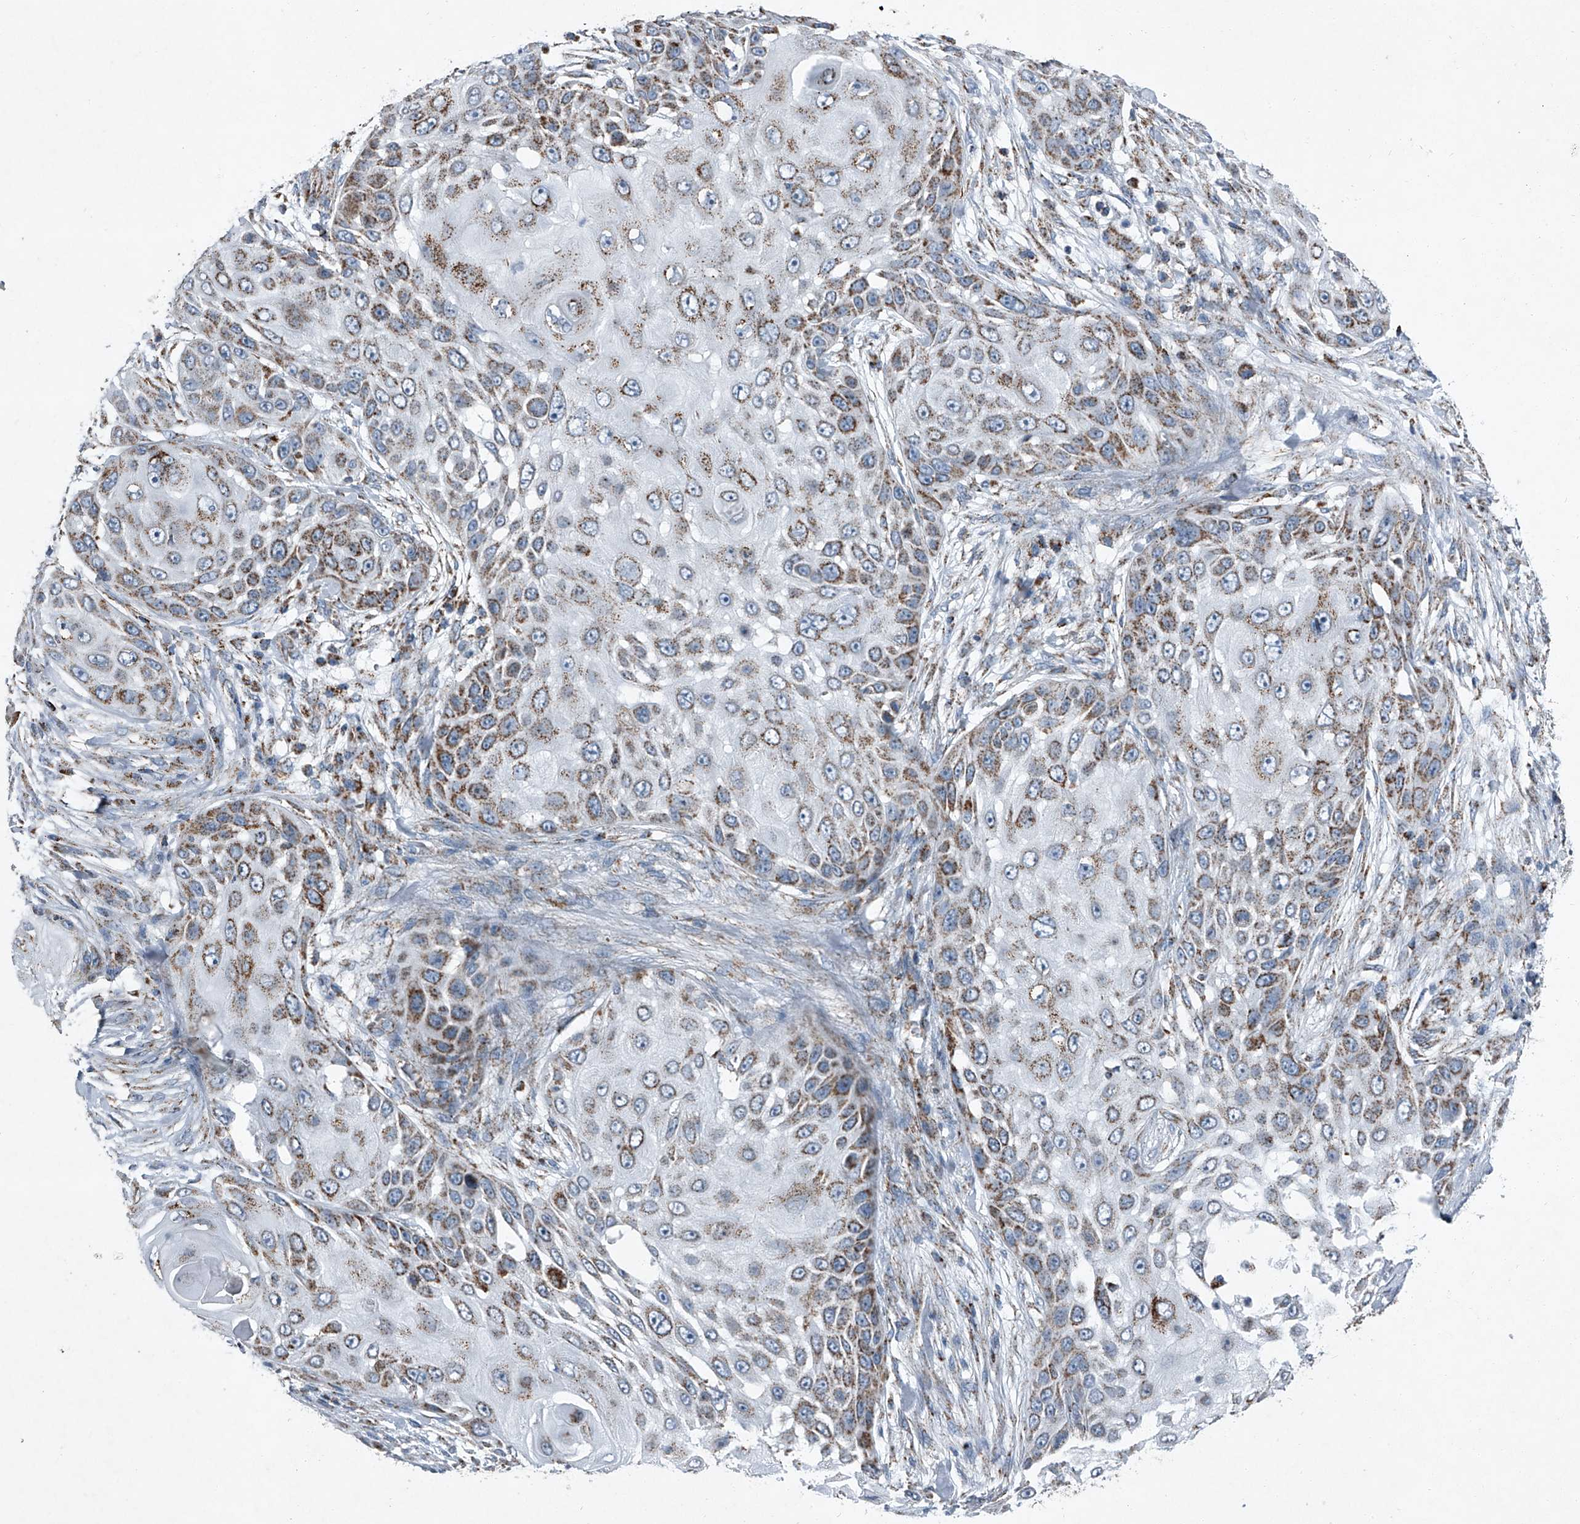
{"staining": {"intensity": "moderate", "quantity": ">75%", "location": "cytoplasmic/membranous"}, "tissue": "skin cancer", "cell_type": "Tumor cells", "image_type": "cancer", "snomed": [{"axis": "morphology", "description": "Squamous cell carcinoma, NOS"}, {"axis": "topography", "description": "Skin"}], "caption": "Protein analysis of skin cancer tissue demonstrates moderate cytoplasmic/membranous staining in approximately >75% of tumor cells.", "gene": "CHRNA7", "patient": {"sex": "female", "age": 44}}